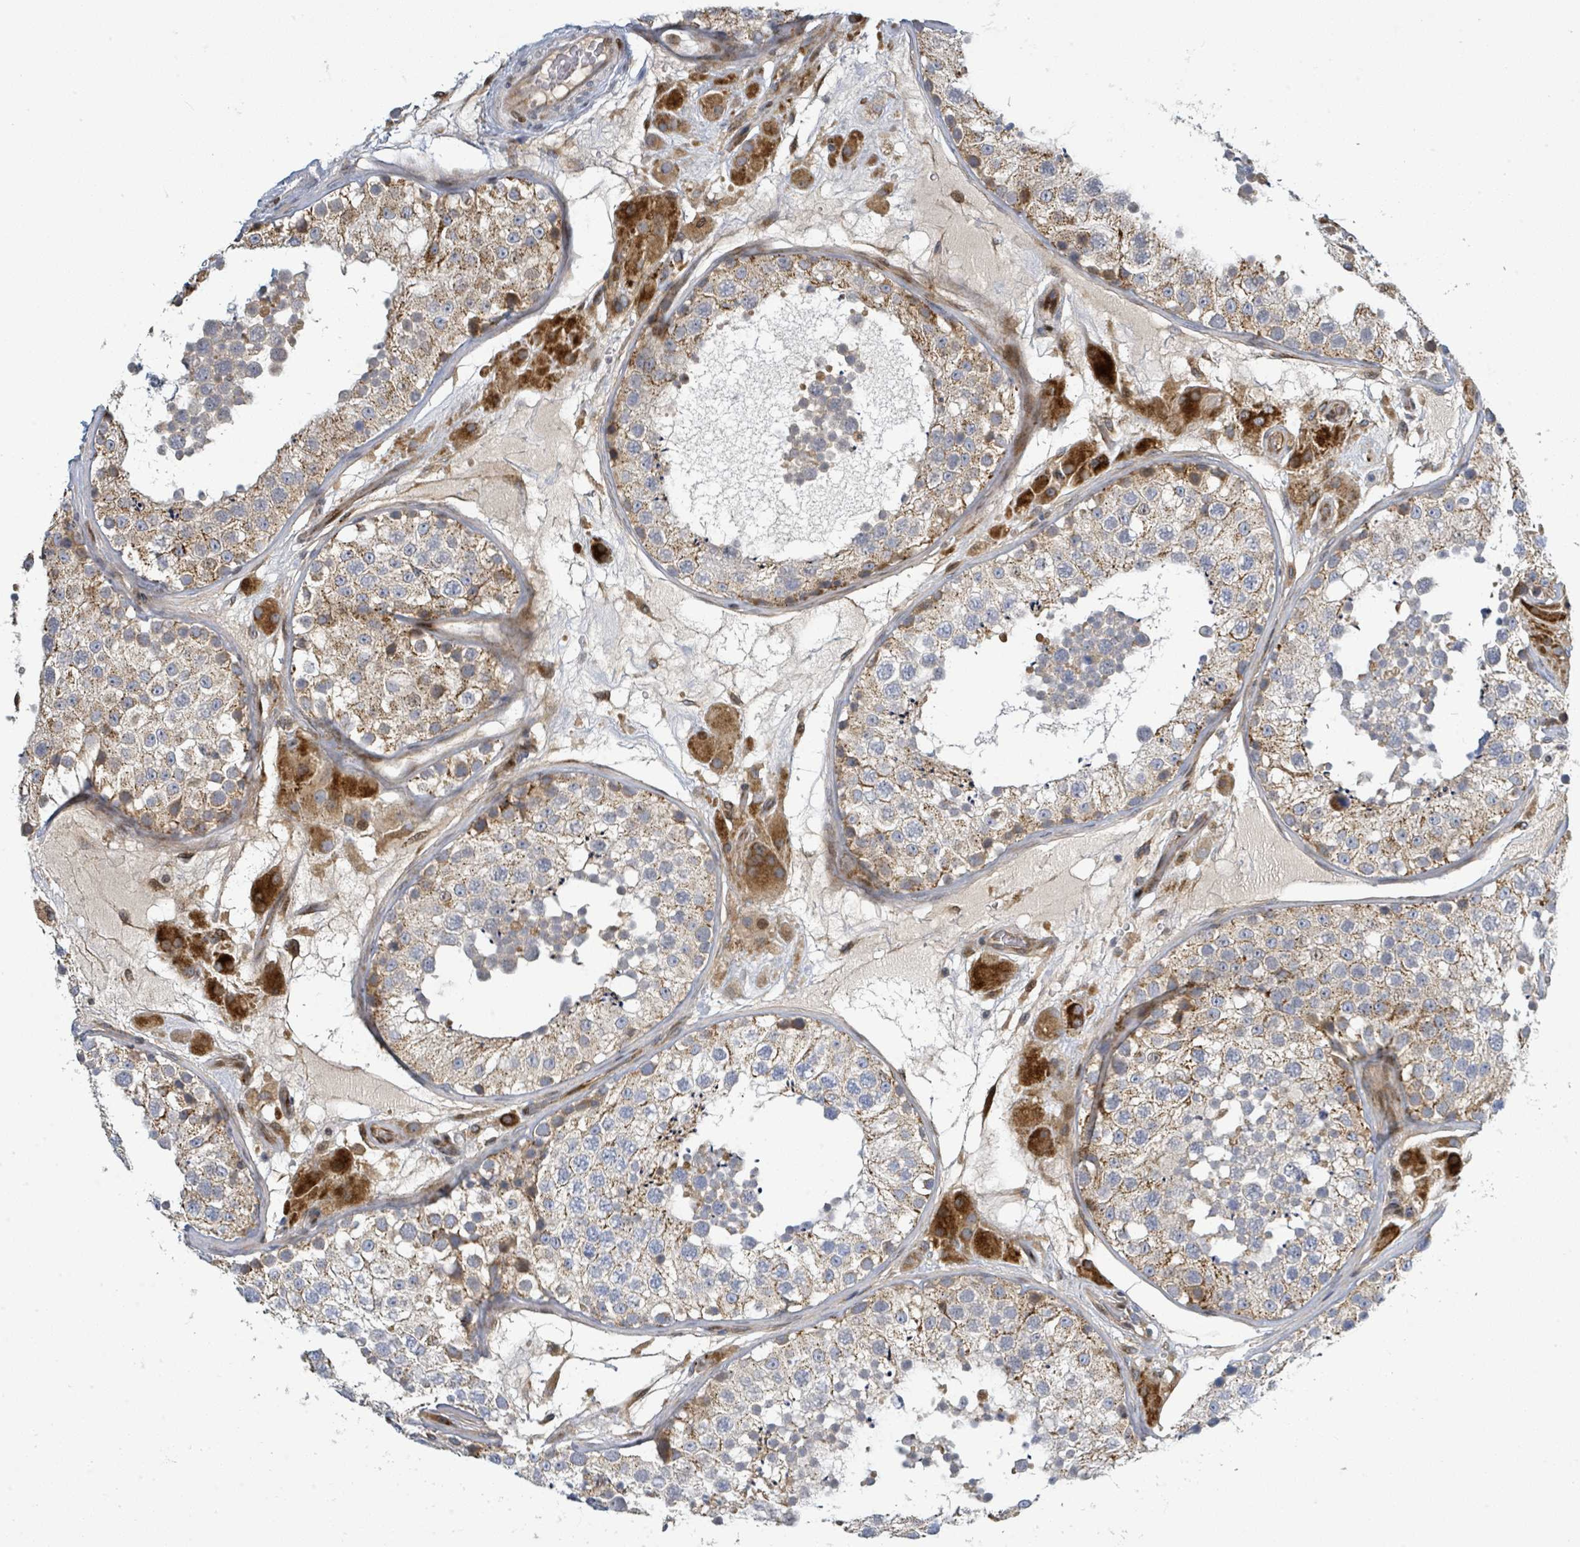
{"staining": {"intensity": "moderate", "quantity": "<25%", "location": "cytoplasmic/membranous"}, "tissue": "testis", "cell_type": "Cells in seminiferous ducts", "image_type": "normal", "snomed": [{"axis": "morphology", "description": "Normal tissue, NOS"}, {"axis": "topography", "description": "Testis"}], "caption": "A brown stain shows moderate cytoplasmic/membranous positivity of a protein in cells in seminiferous ducts of normal testis.", "gene": "CFAP210", "patient": {"sex": "male", "age": 26}}